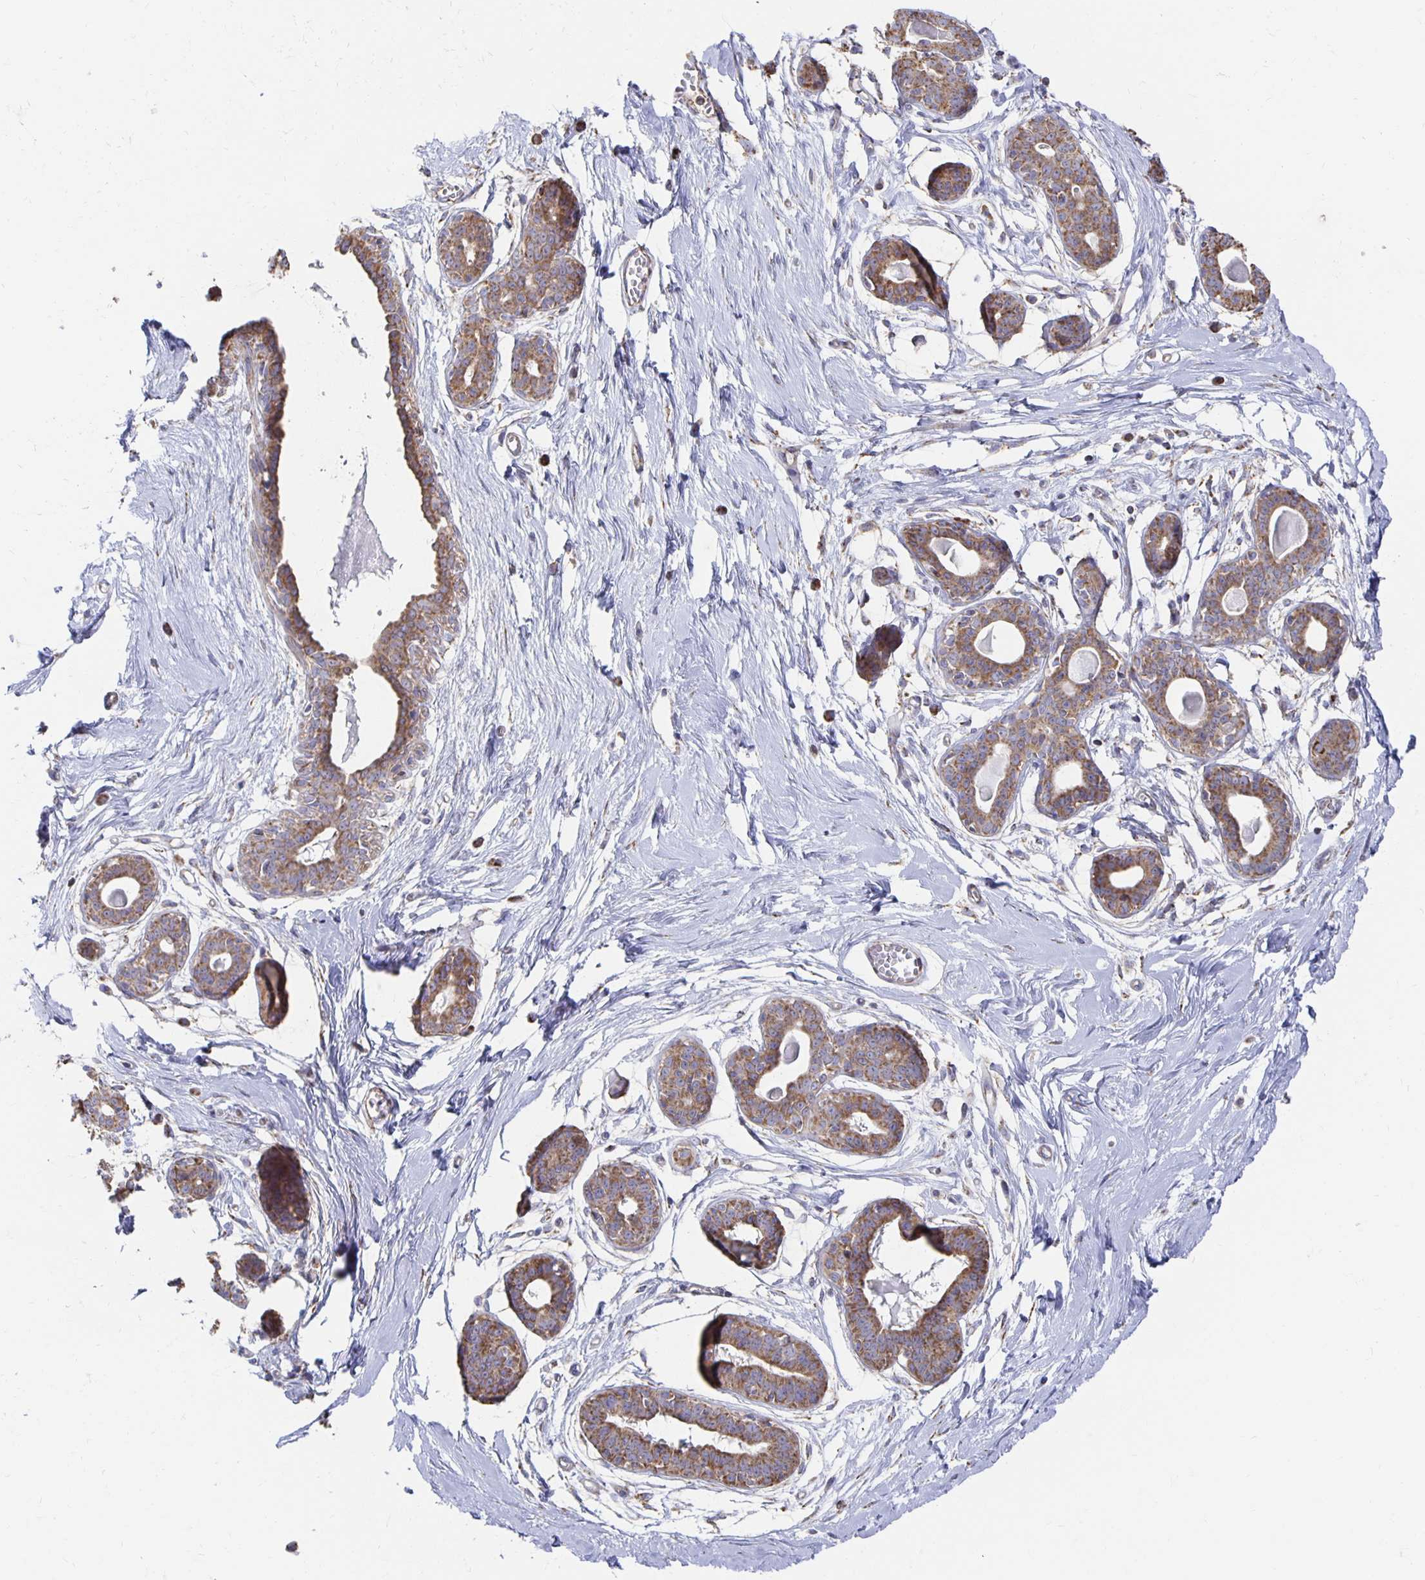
{"staining": {"intensity": "negative", "quantity": "none", "location": "none"}, "tissue": "breast", "cell_type": "Adipocytes", "image_type": "normal", "snomed": [{"axis": "morphology", "description": "Normal tissue, NOS"}, {"axis": "topography", "description": "Breast"}], "caption": "DAB (3,3'-diaminobenzidine) immunohistochemical staining of normal human breast shows no significant expression in adipocytes.", "gene": "NKX2", "patient": {"sex": "female", "age": 45}}